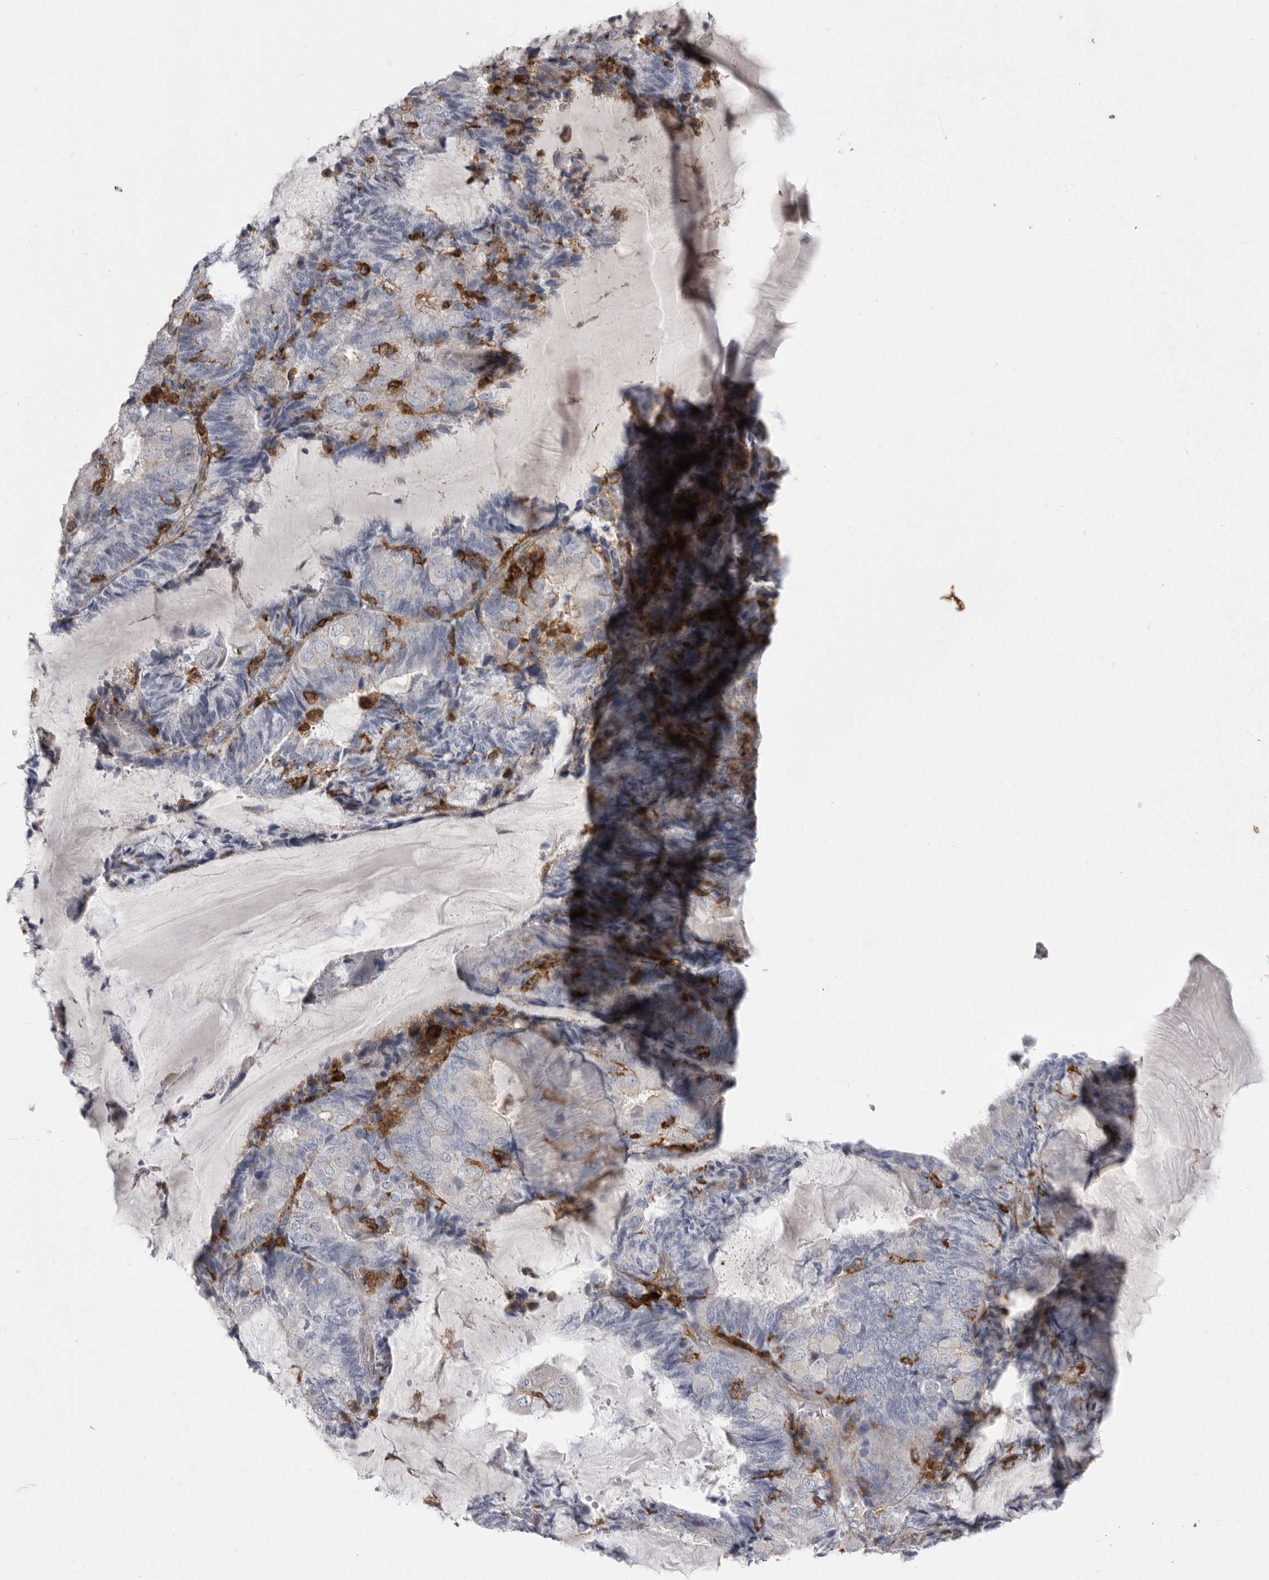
{"staining": {"intensity": "negative", "quantity": "none", "location": "none"}, "tissue": "endometrial cancer", "cell_type": "Tumor cells", "image_type": "cancer", "snomed": [{"axis": "morphology", "description": "Adenocarcinoma, NOS"}, {"axis": "topography", "description": "Endometrium"}], "caption": "DAB immunohistochemical staining of adenocarcinoma (endometrial) exhibits no significant positivity in tumor cells.", "gene": "SIGLEC10", "patient": {"sex": "female", "age": 81}}